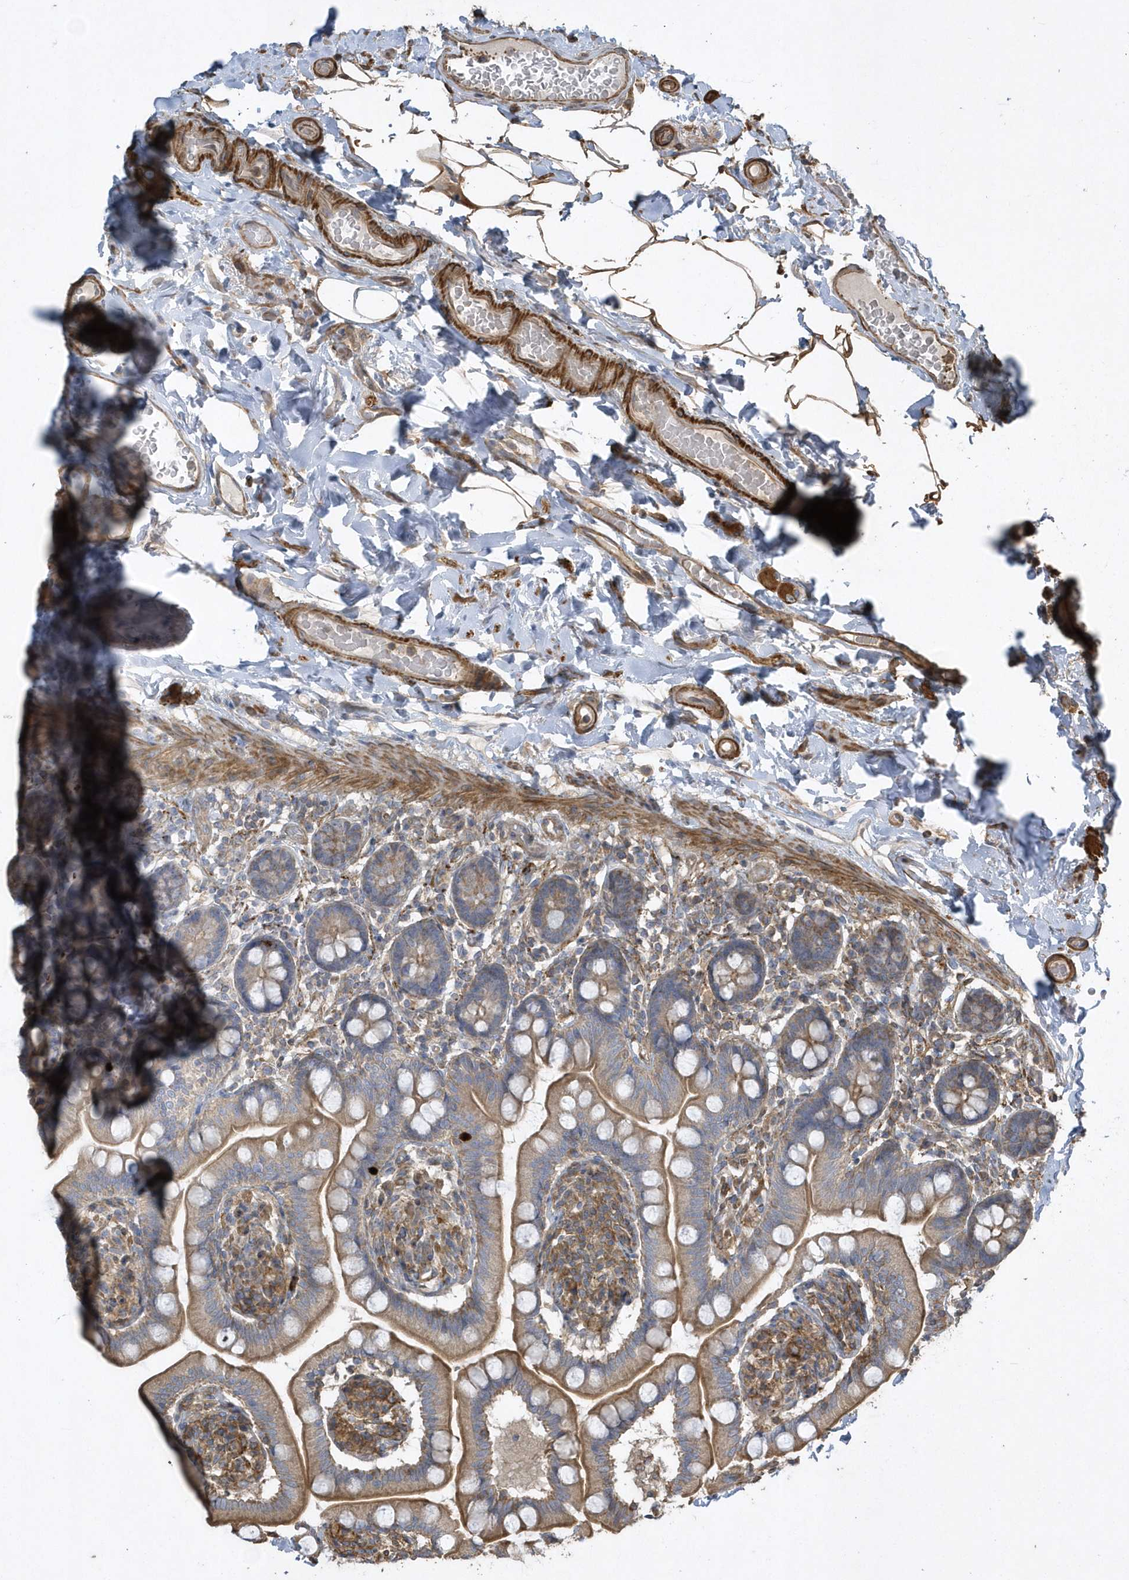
{"staining": {"intensity": "moderate", "quantity": ">75%", "location": "cytoplasmic/membranous"}, "tissue": "small intestine", "cell_type": "Glandular cells", "image_type": "normal", "snomed": [{"axis": "morphology", "description": "Normal tissue, NOS"}, {"axis": "topography", "description": "Small intestine"}], "caption": "IHC histopathology image of benign small intestine: human small intestine stained using immunohistochemistry (IHC) demonstrates medium levels of moderate protein expression localized specifically in the cytoplasmic/membranous of glandular cells, appearing as a cytoplasmic/membranous brown color.", "gene": "SENP8", "patient": {"sex": "female", "age": 64}}